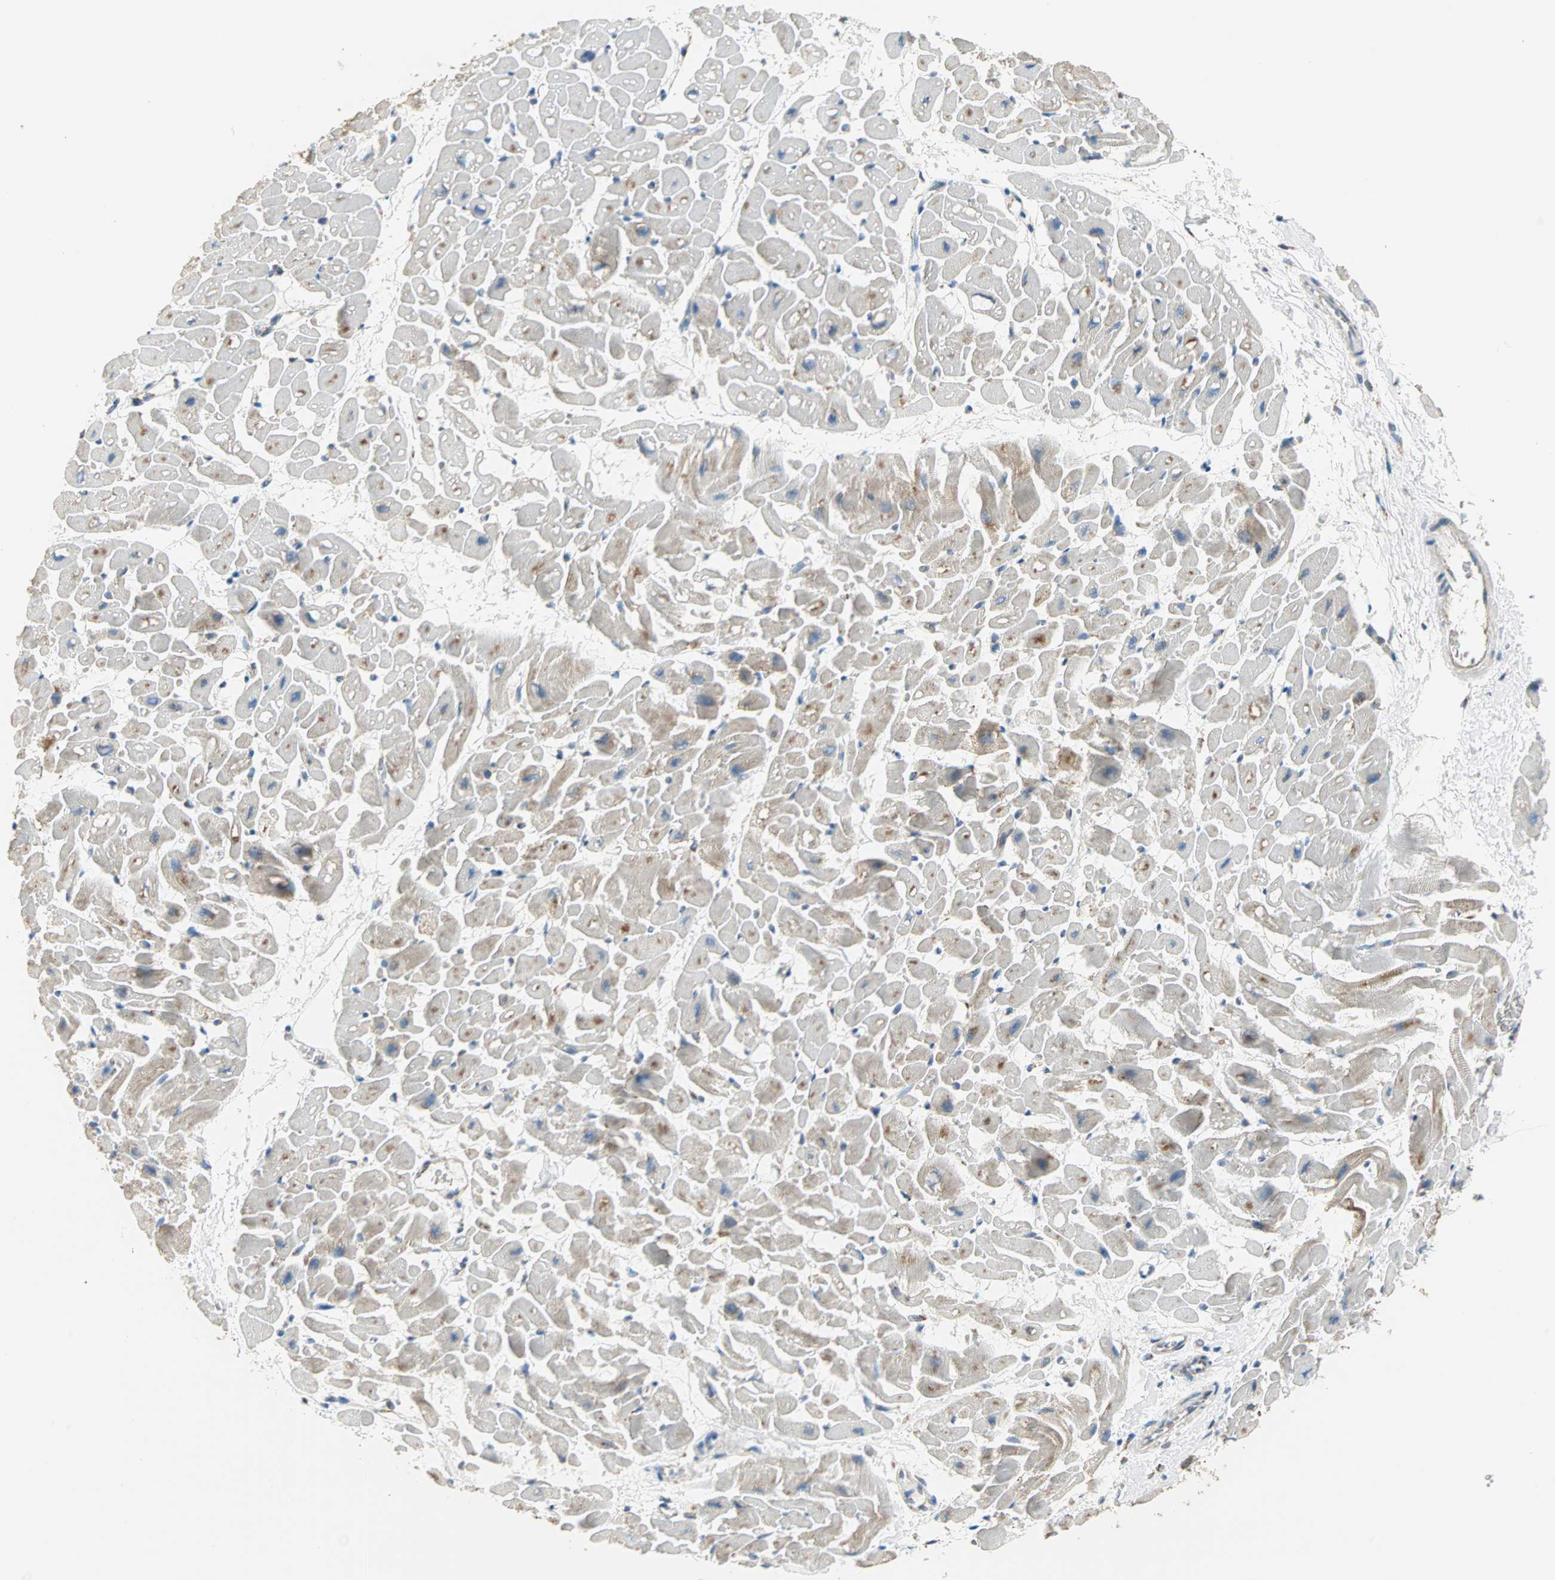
{"staining": {"intensity": "moderate", "quantity": ">75%", "location": "cytoplasmic/membranous"}, "tissue": "heart muscle", "cell_type": "Cardiomyocytes", "image_type": "normal", "snomed": [{"axis": "morphology", "description": "Normal tissue, NOS"}, {"axis": "topography", "description": "Heart"}], "caption": "Protein staining exhibits moderate cytoplasmic/membranous expression in about >75% of cardiomyocytes in unremarkable heart muscle.", "gene": "TST", "patient": {"sex": "male", "age": 45}}